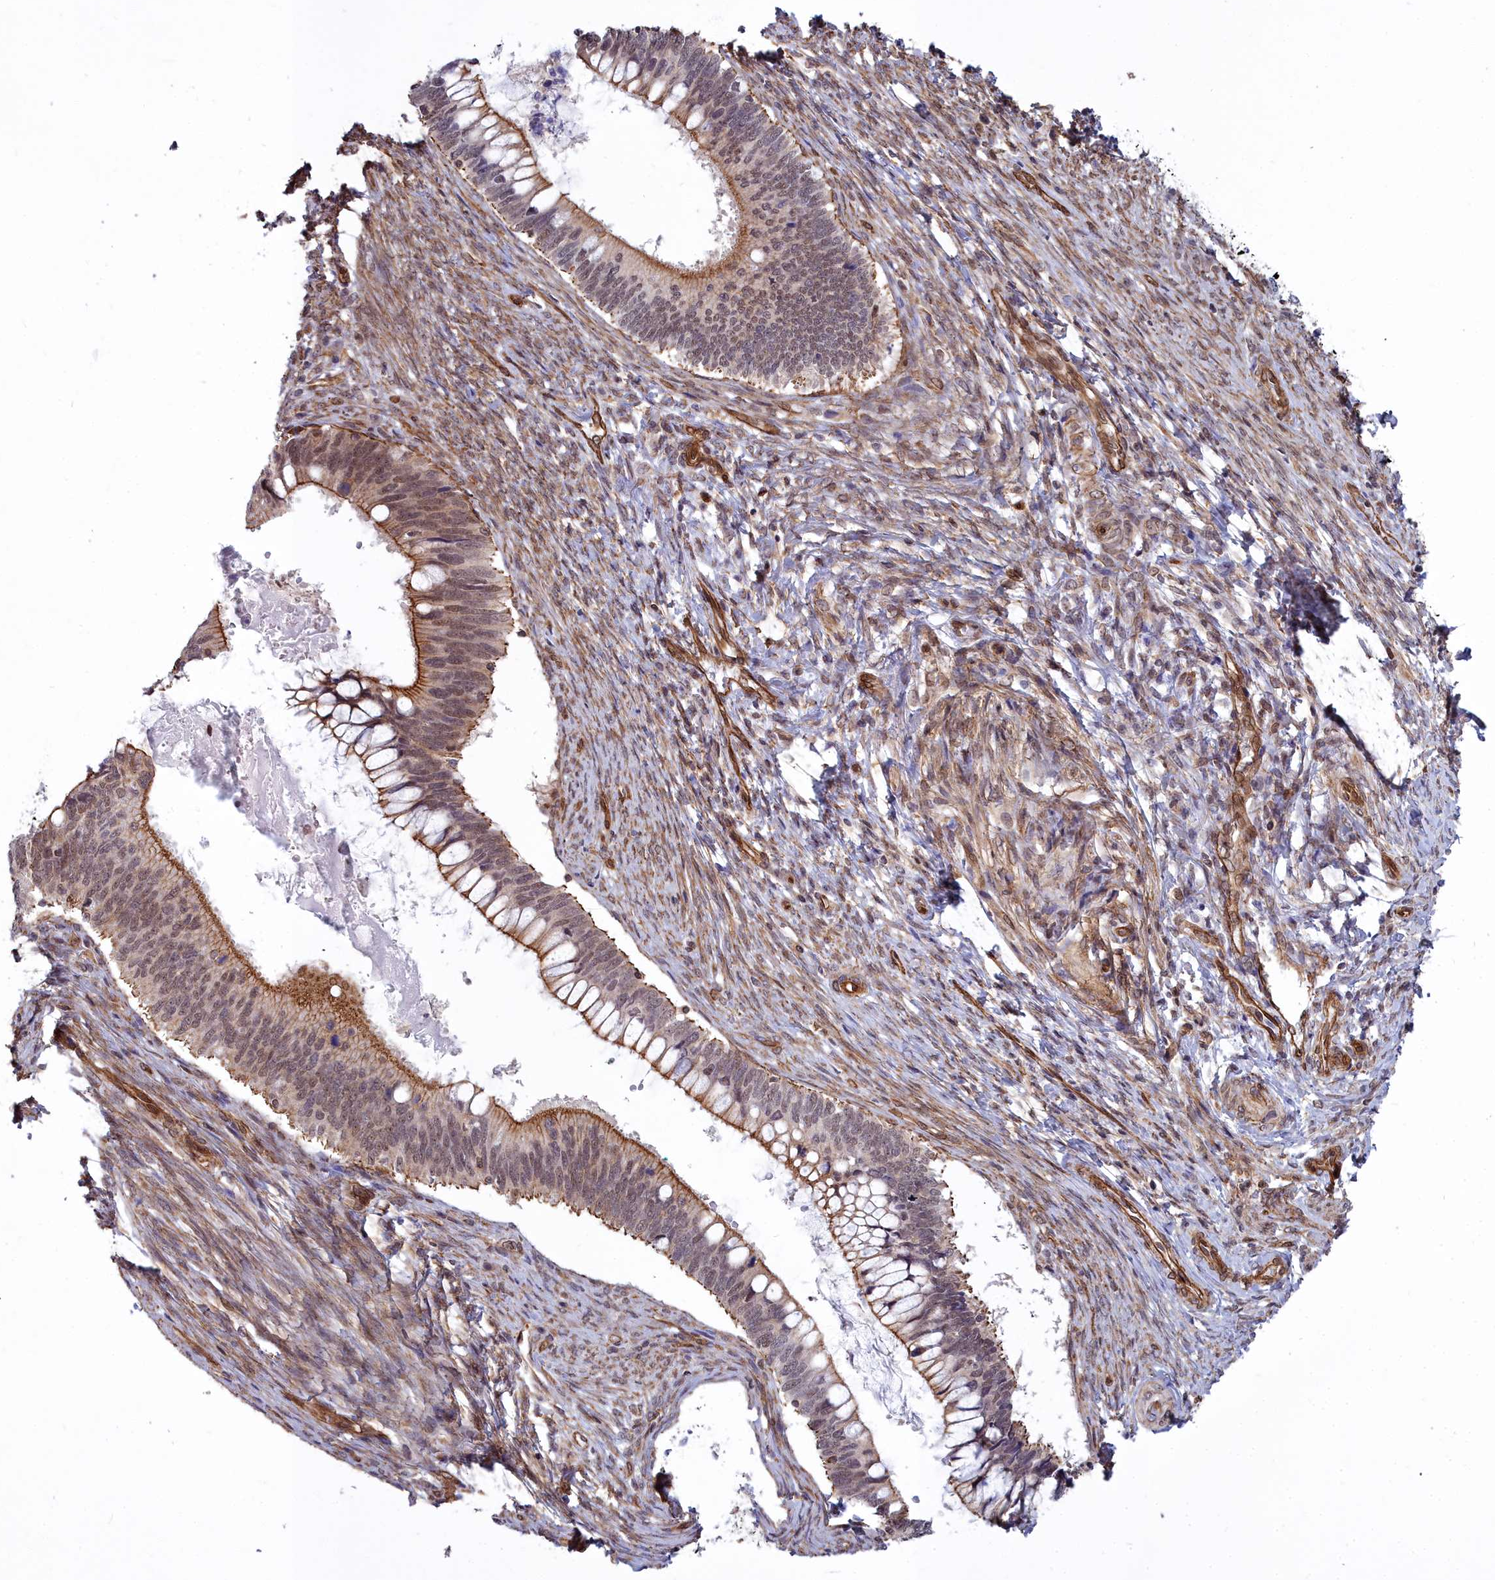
{"staining": {"intensity": "moderate", "quantity": ">75%", "location": "cytoplasmic/membranous"}, "tissue": "cervical cancer", "cell_type": "Tumor cells", "image_type": "cancer", "snomed": [{"axis": "morphology", "description": "Adenocarcinoma, NOS"}, {"axis": "topography", "description": "Cervix"}], "caption": "Immunohistochemical staining of cervical cancer (adenocarcinoma) reveals moderate cytoplasmic/membranous protein staining in about >75% of tumor cells. (Brightfield microscopy of DAB IHC at high magnification).", "gene": "YJU2", "patient": {"sex": "female", "age": 42}}